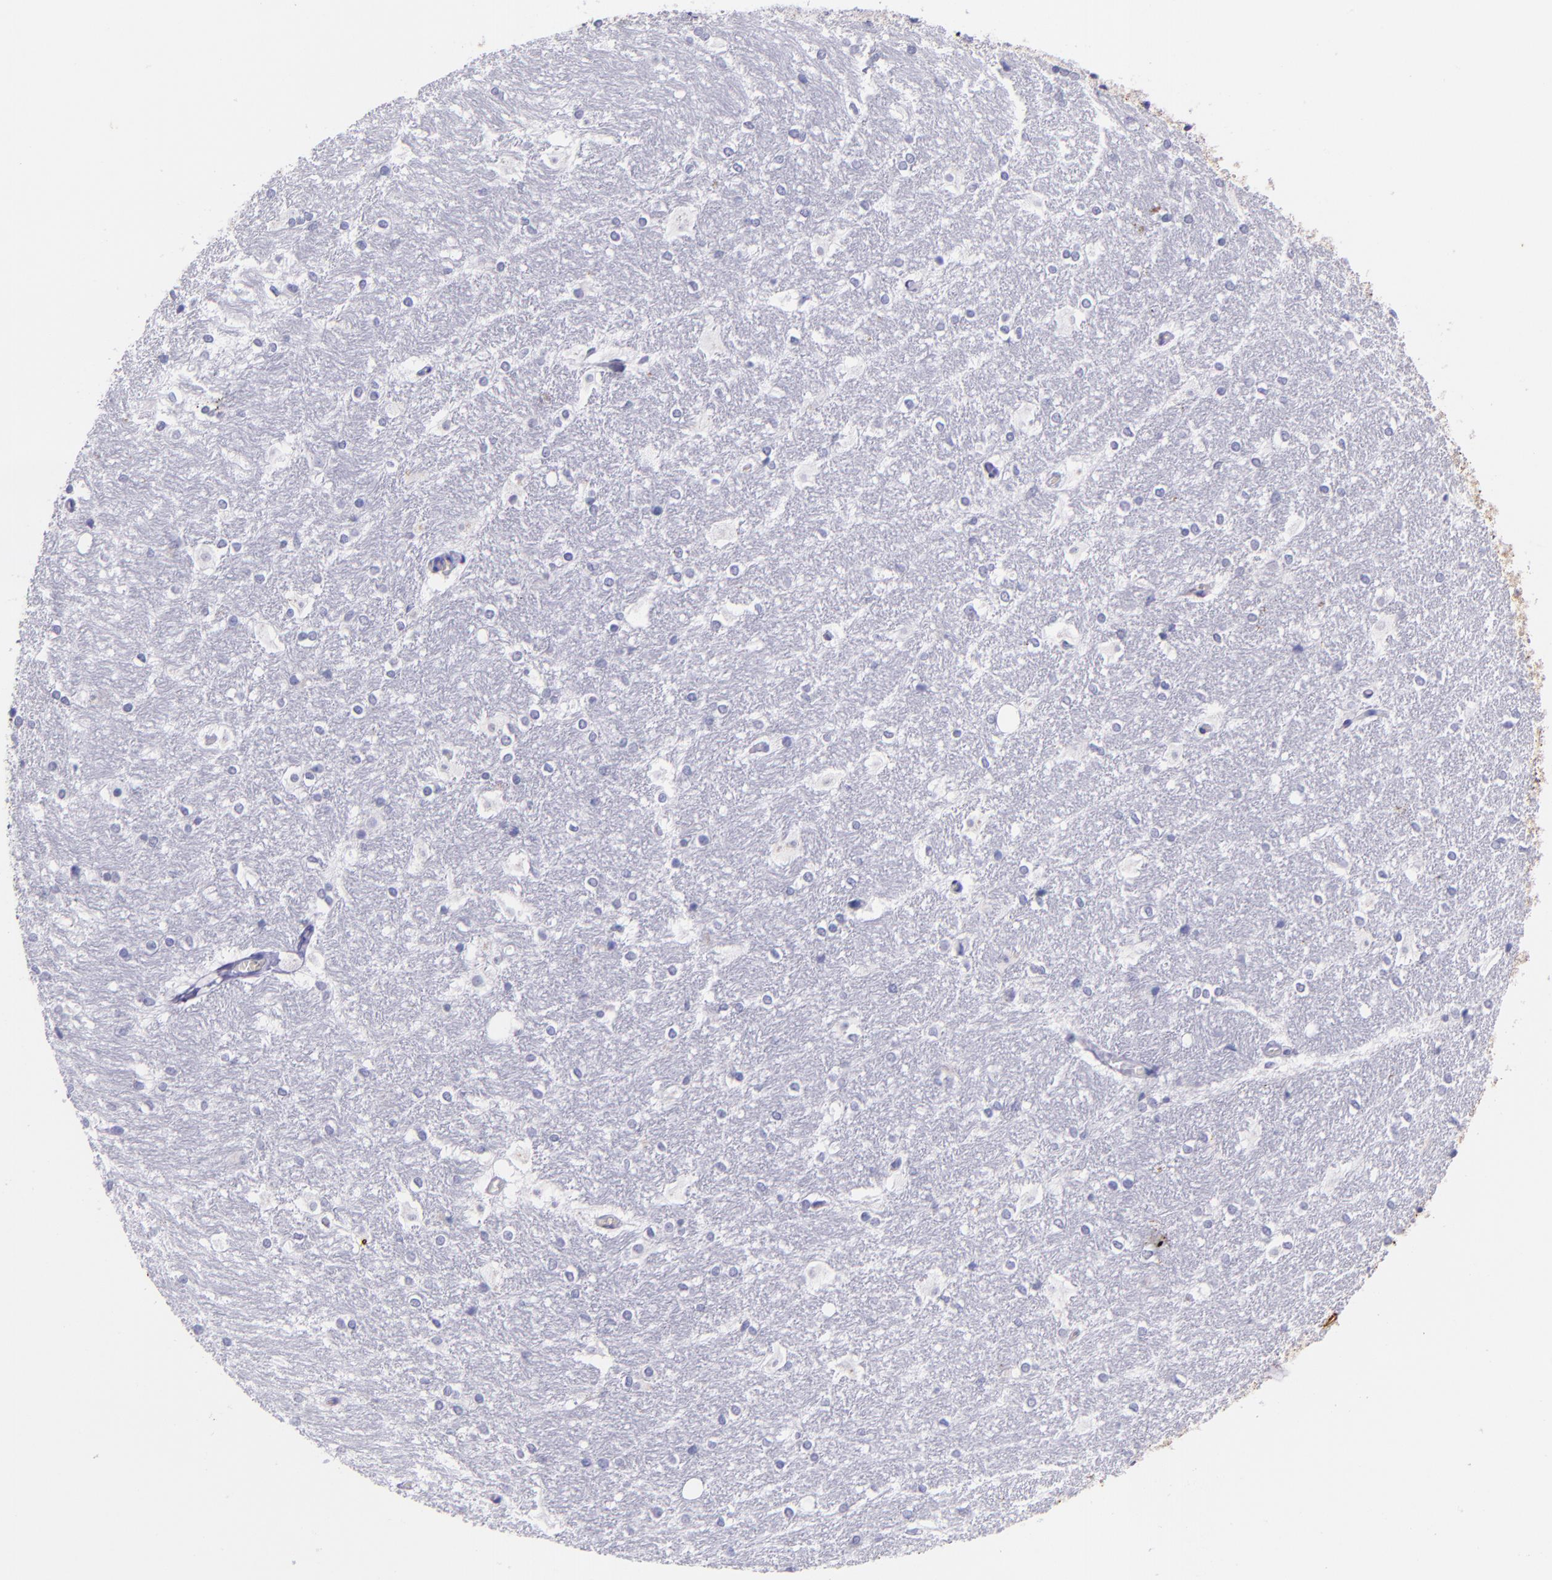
{"staining": {"intensity": "negative", "quantity": "none", "location": "none"}, "tissue": "hippocampus", "cell_type": "Glial cells", "image_type": "normal", "snomed": [{"axis": "morphology", "description": "Normal tissue, NOS"}, {"axis": "topography", "description": "Hippocampus"}], "caption": "An immunohistochemistry image of normal hippocampus is shown. There is no staining in glial cells of hippocampus.", "gene": "KRT4", "patient": {"sex": "female", "age": 19}}